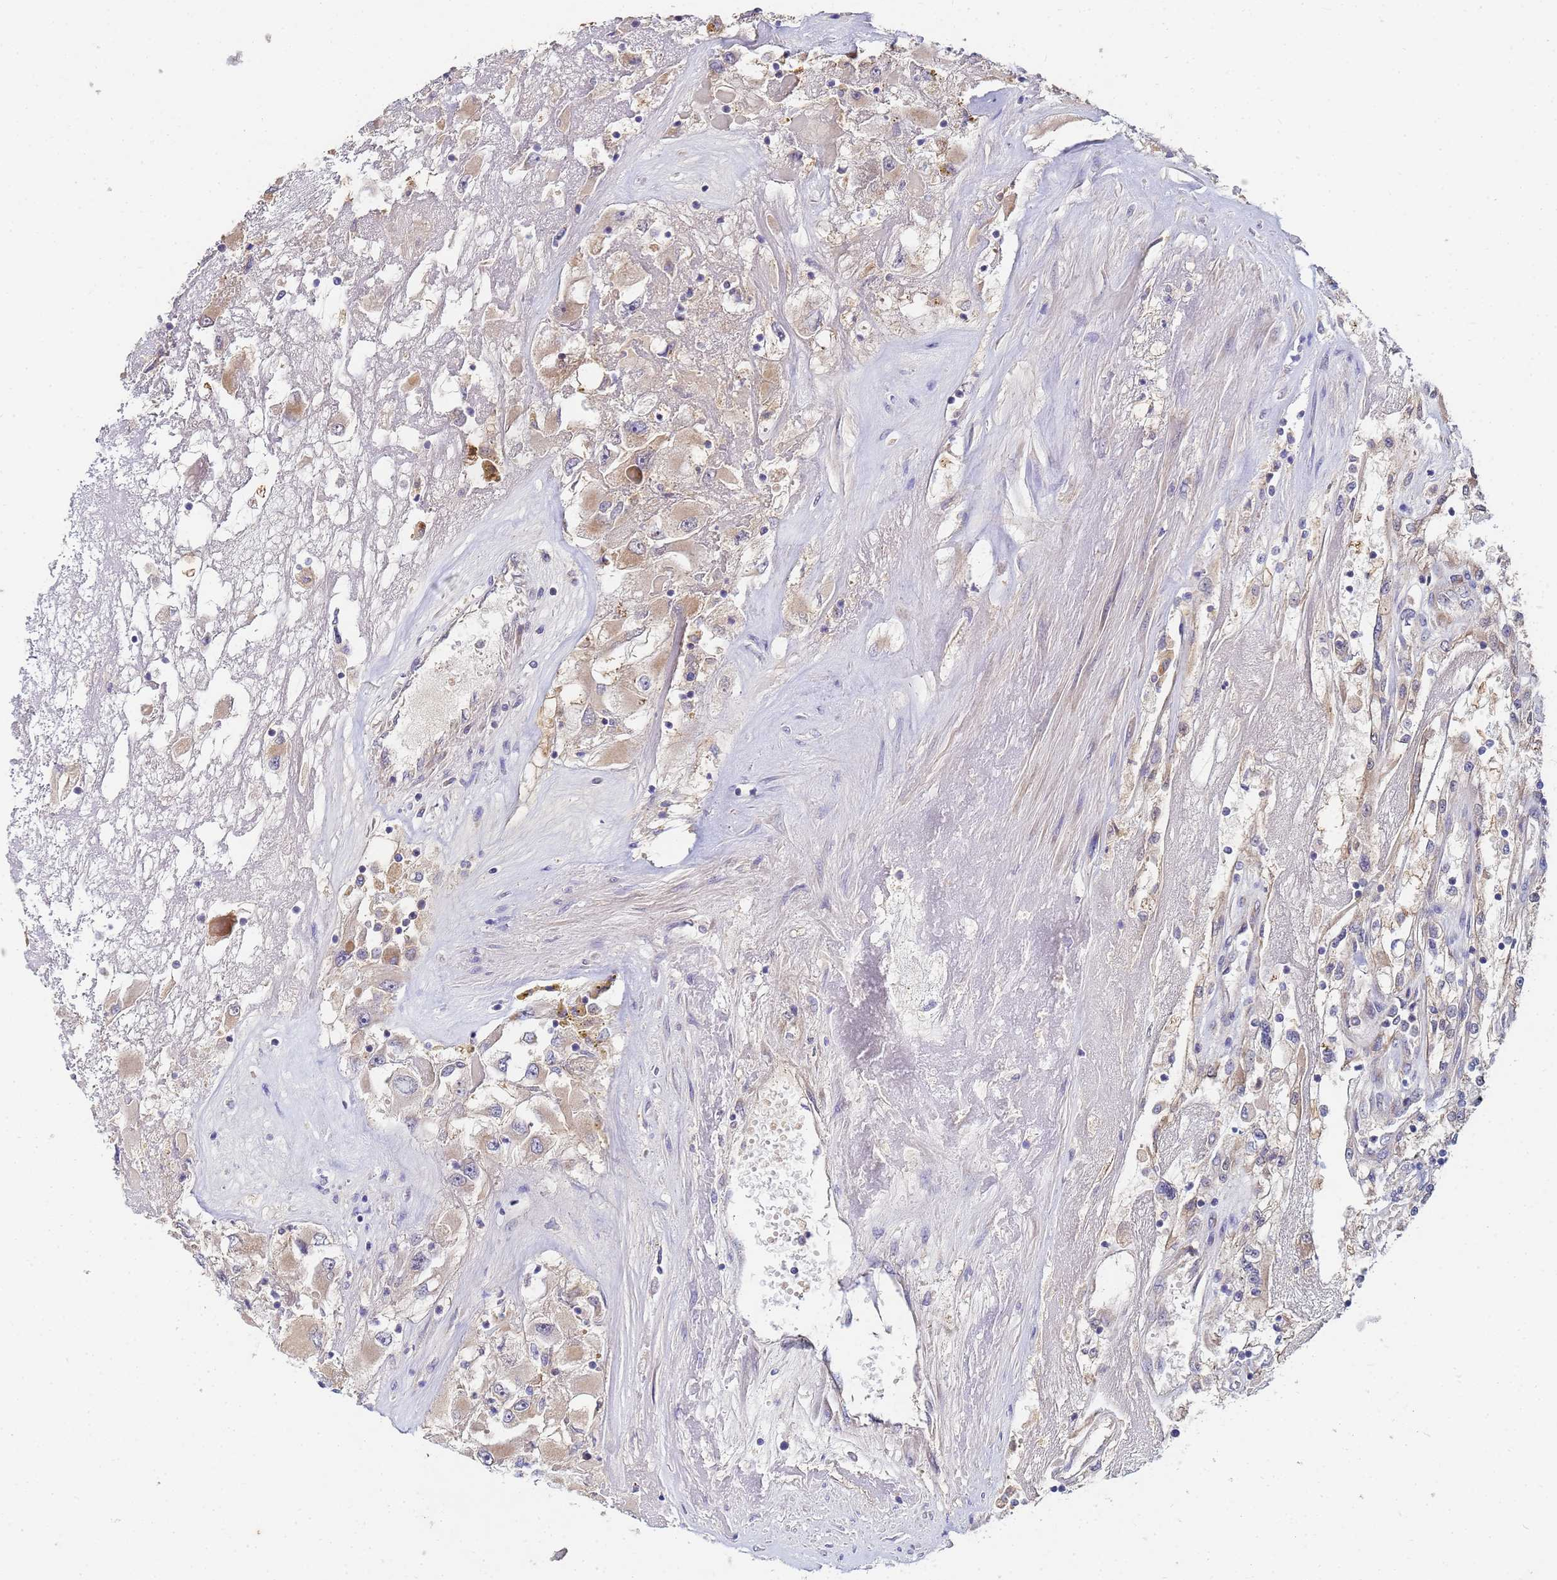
{"staining": {"intensity": "weak", "quantity": "<25%", "location": "cytoplasmic/membranous"}, "tissue": "renal cancer", "cell_type": "Tumor cells", "image_type": "cancer", "snomed": [{"axis": "morphology", "description": "Adenocarcinoma, NOS"}, {"axis": "topography", "description": "Kidney"}], "caption": "Protein analysis of renal cancer (adenocarcinoma) displays no significant staining in tumor cells. The staining is performed using DAB brown chromogen with nuclei counter-stained in using hematoxylin.", "gene": "C5orf34", "patient": {"sex": "female", "age": 52}}